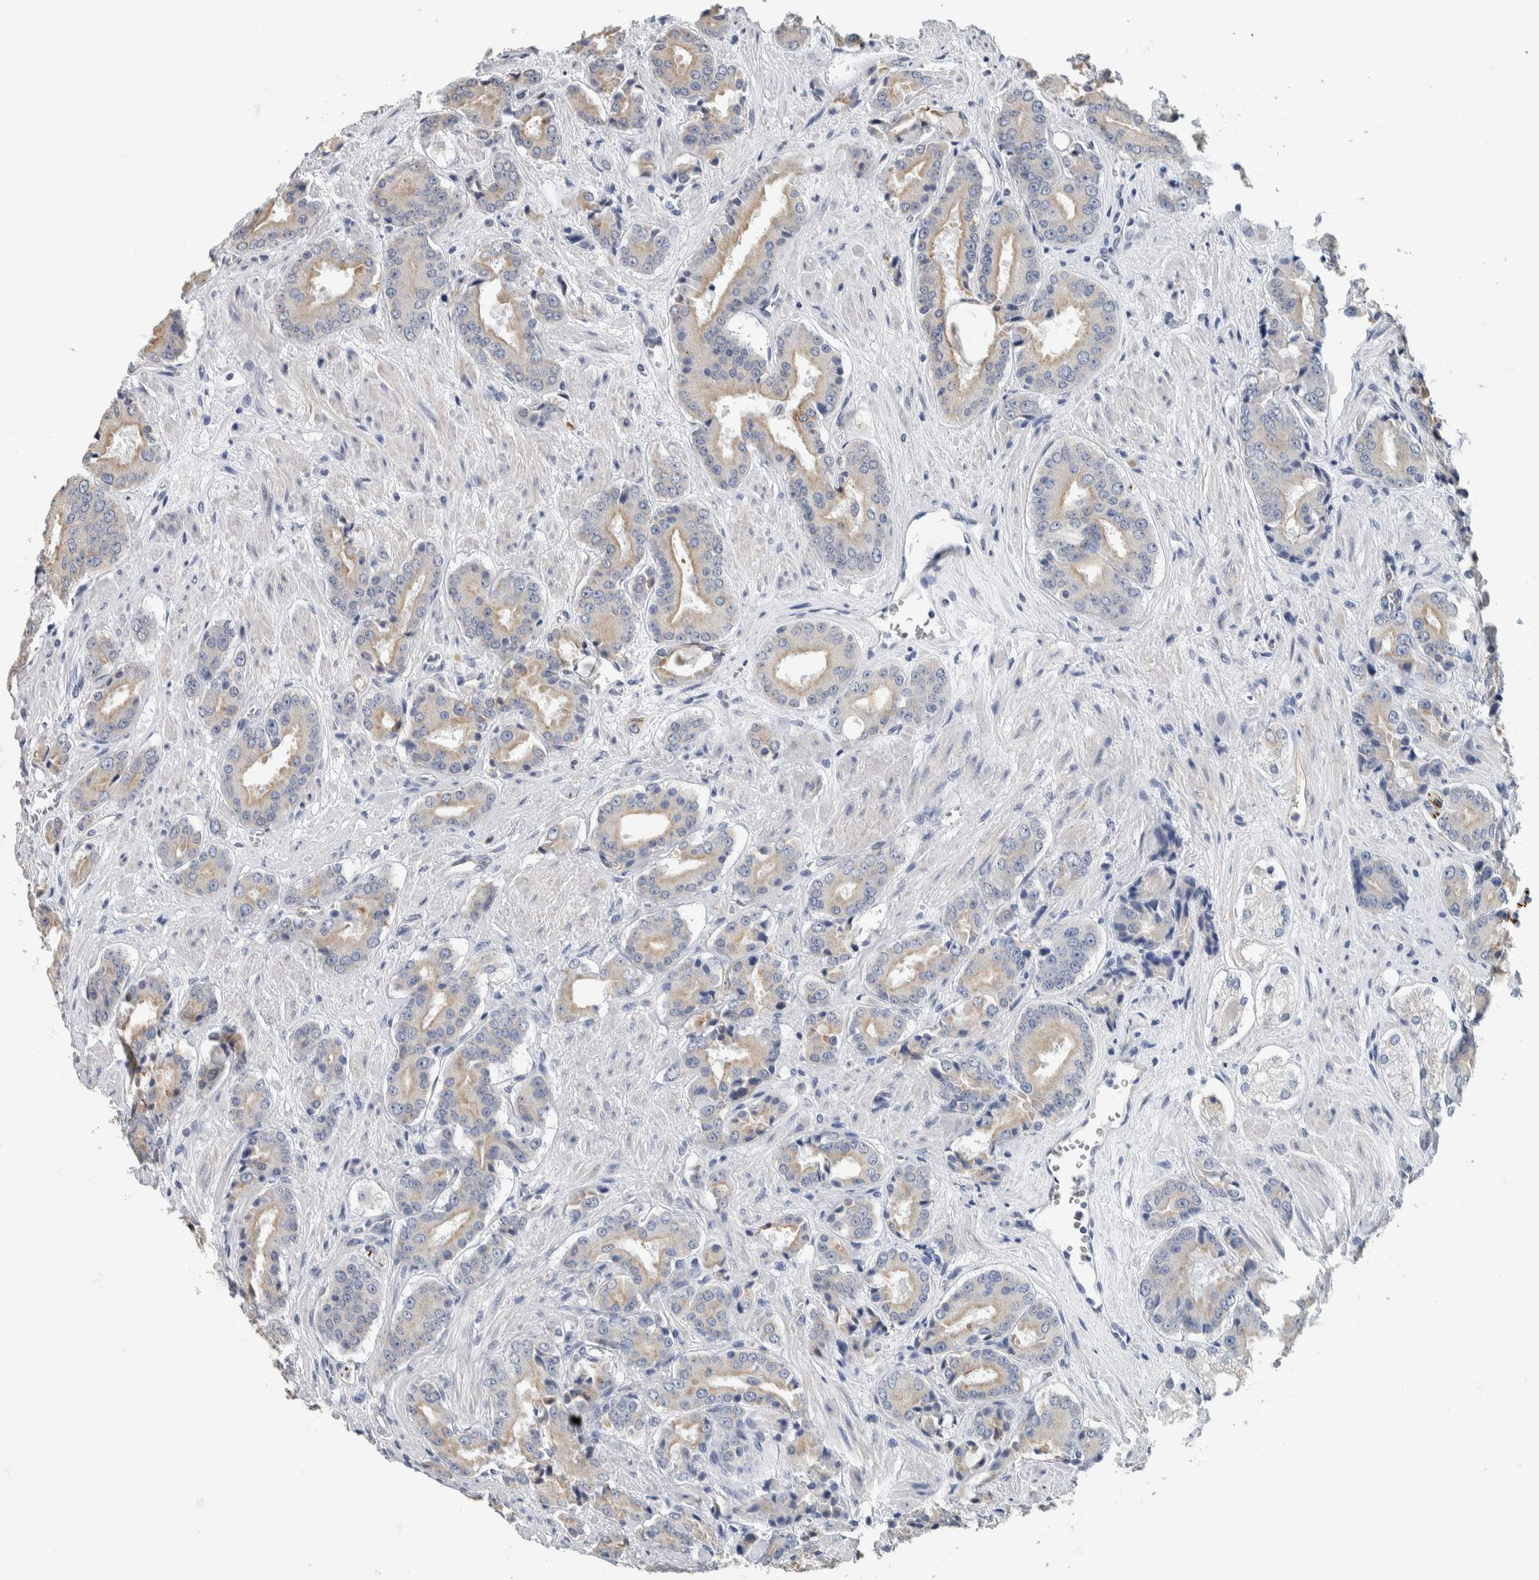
{"staining": {"intensity": "weak", "quantity": "25%-75%", "location": "cytoplasmic/membranous"}, "tissue": "prostate cancer", "cell_type": "Tumor cells", "image_type": "cancer", "snomed": [{"axis": "morphology", "description": "Adenocarcinoma, High grade"}, {"axis": "topography", "description": "Prostate"}], "caption": "Weak cytoplasmic/membranous protein positivity is seen in about 25%-75% of tumor cells in prostate cancer (adenocarcinoma (high-grade)).", "gene": "NEFM", "patient": {"sex": "male", "age": 71}}